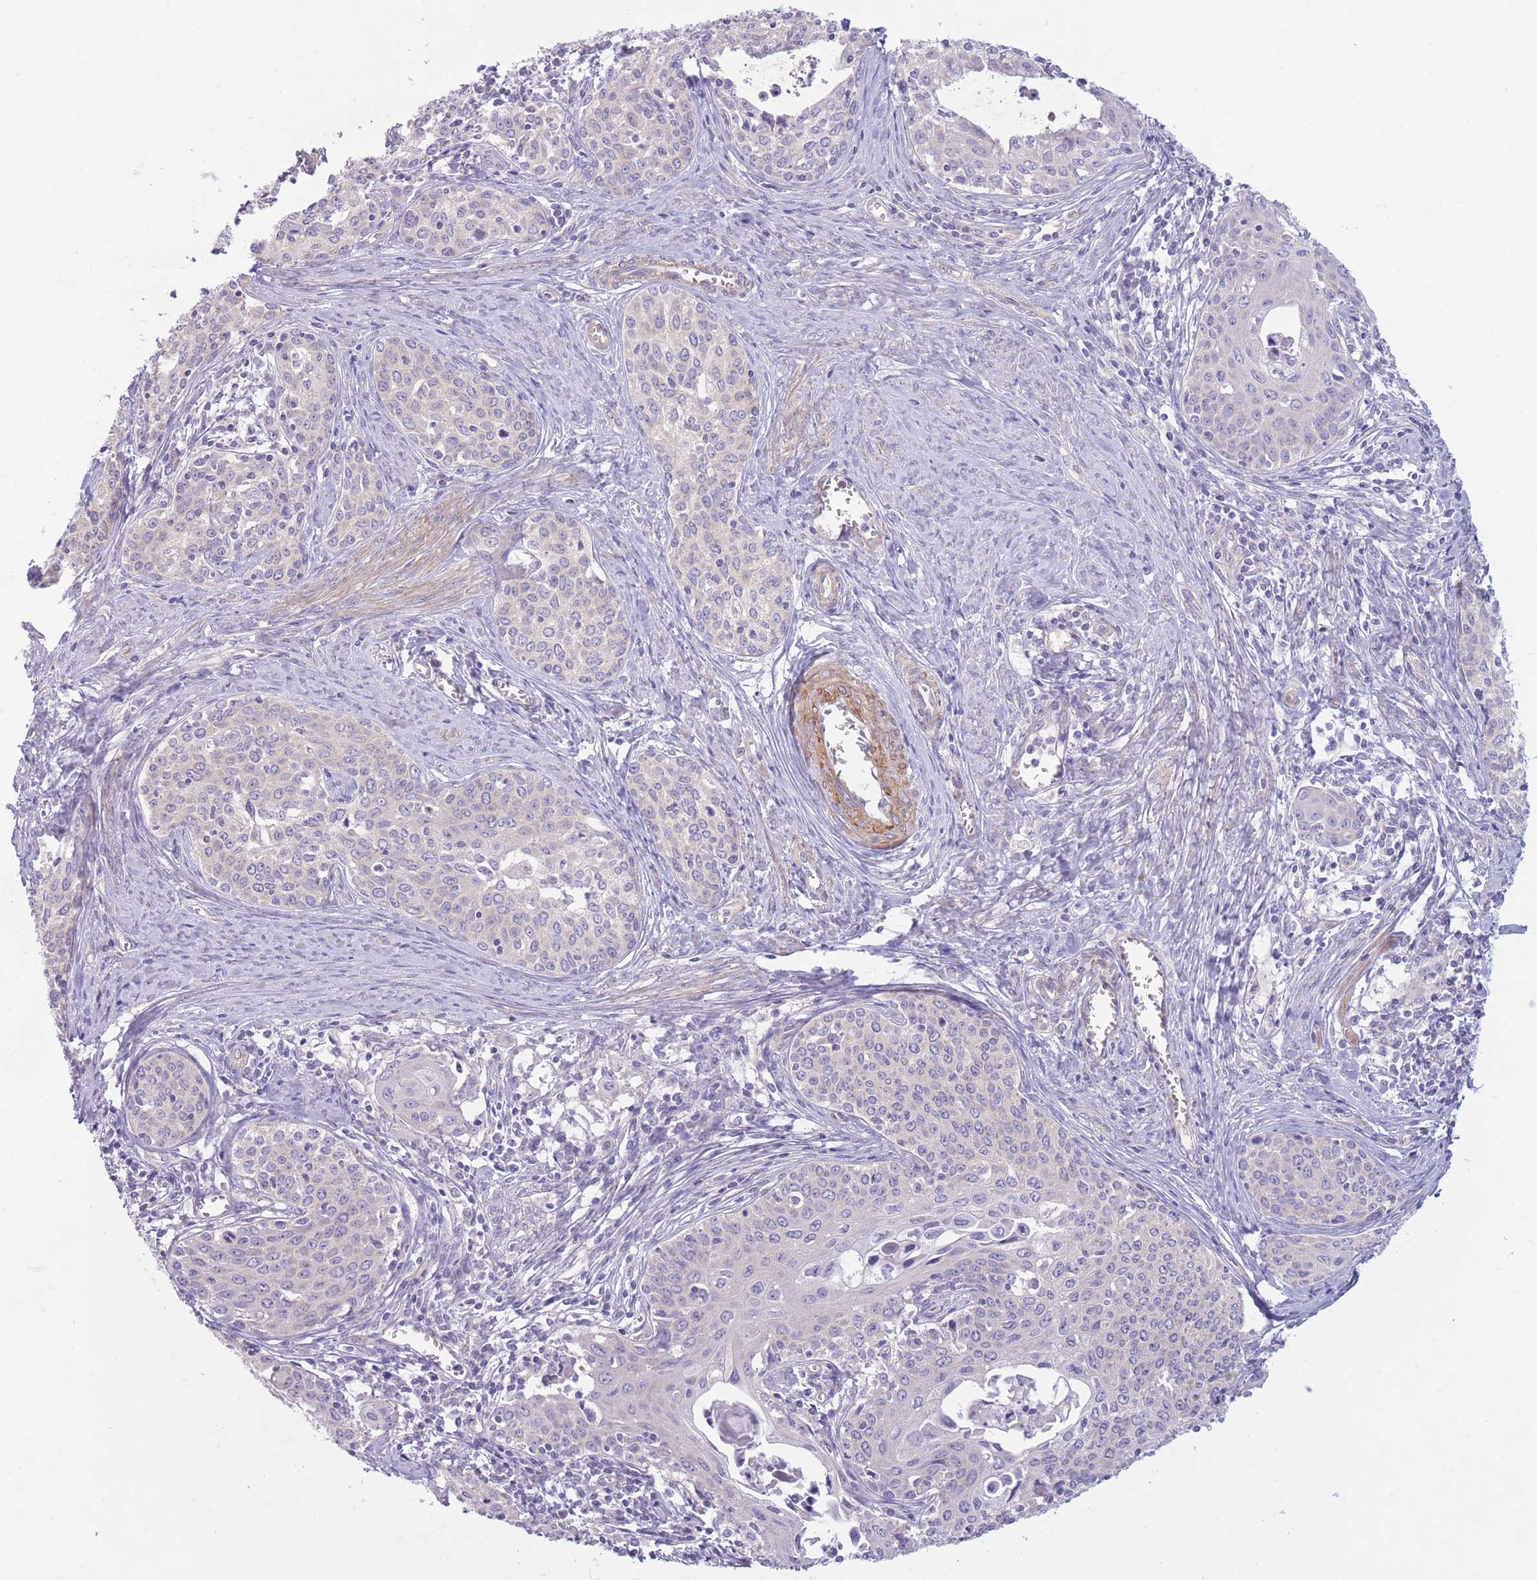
{"staining": {"intensity": "negative", "quantity": "none", "location": "none"}, "tissue": "cervical cancer", "cell_type": "Tumor cells", "image_type": "cancer", "snomed": [{"axis": "morphology", "description": "Squamous cell carcinoma, NOS"}, {"axis": "morphology", "description": "Adenocarcinoma, NOS"}, {"axis": "topography", "description": "Cervix"}], "caption": "Immunohistochemistry (IHC) histopathology image of human cervical squamous cell carcinoma stained for a protein (brown), which displays no expression in tumor cells.", "gene": "PNPLA5", "patient": {"sex": "female", "age": 52}}